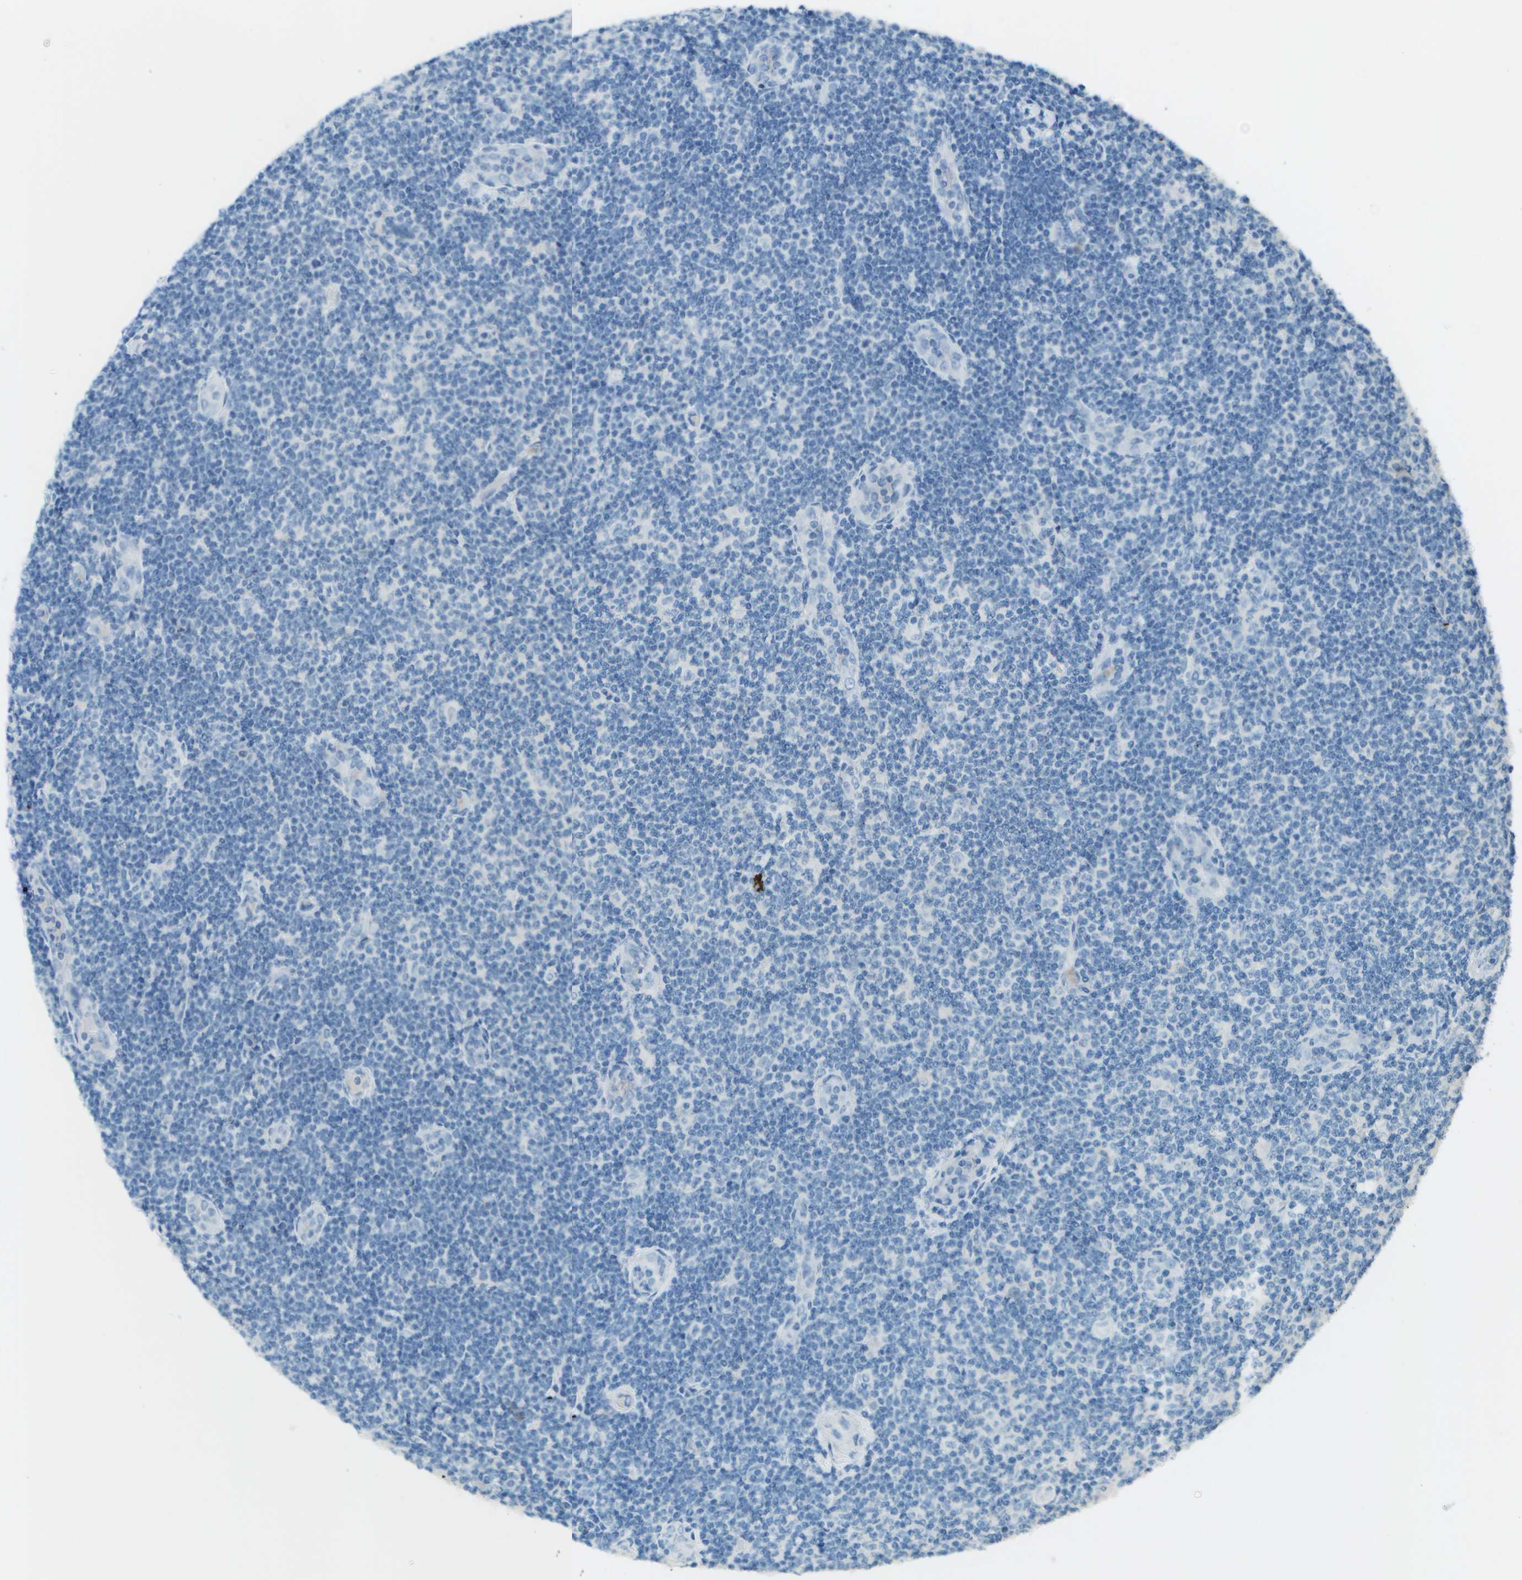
{"staining": {"intensity": "negative", "quantity": "none", "location": "none"}, "tissue": "lymphoma", "cell_type": "Tumor cells", "image_type": "cancer", "snomed": [{"axis": "morphology", "description": "Malignant lymphoma, non-Hodgkin's type, Low grade"}, {"axis": "topography", "description": "Lymph node"}], "caption": "This is a micrograph of immunohistochemistry (IHC) staining of lymphoma, which shows no staining in tumor cells. (Stains: DAB (3,3'-diaminobenzidine) immunohistochemistry (IHC) with hematoxylin counter stain, Microscopy: brightfield microscopy at high magnification).", "gene": "LGI2", "patient": {"sex": "male", "age": 83}}